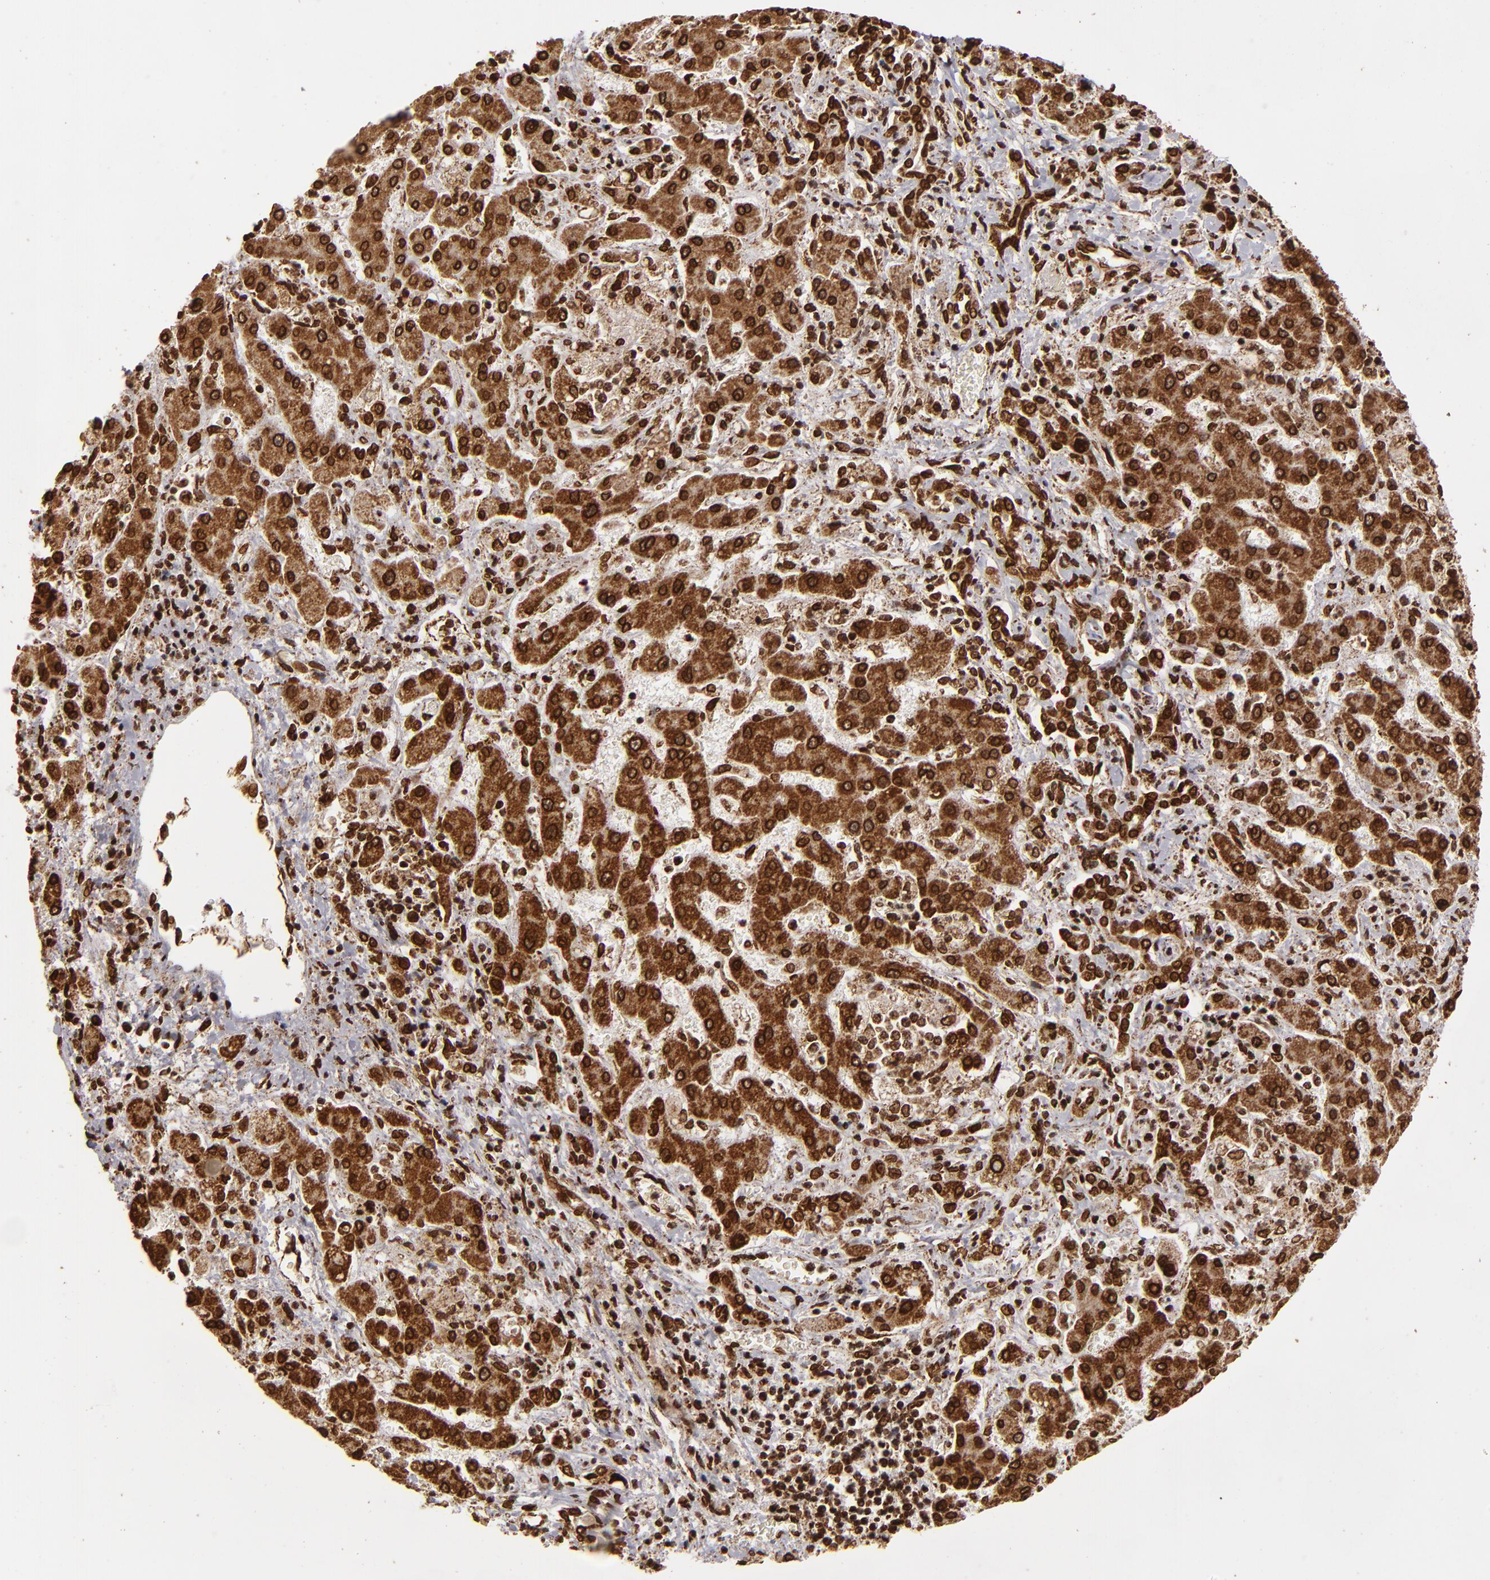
{"staining": {"intensity": "strong", "quantity": ">75%", "location": "cytoplasmic/membranous,nuclear"}, "tissue": "liver cancer", "cell_type": "Tumor cells", "image_type": "cancer", "snomed": [{"axis": "morphology", "description": "Cholangiocarcinoma"}, {"axis": "topography", "description": "Liver"}], "caption": "There is high levels of strong cytoplasmic/membranous and nuclear expression in tumor cells of liver cancer, as demonstrated by immunohistochemical staining (brown color).", "gene": "CUL3", "patient": {"sex": "male", "age": 50}}